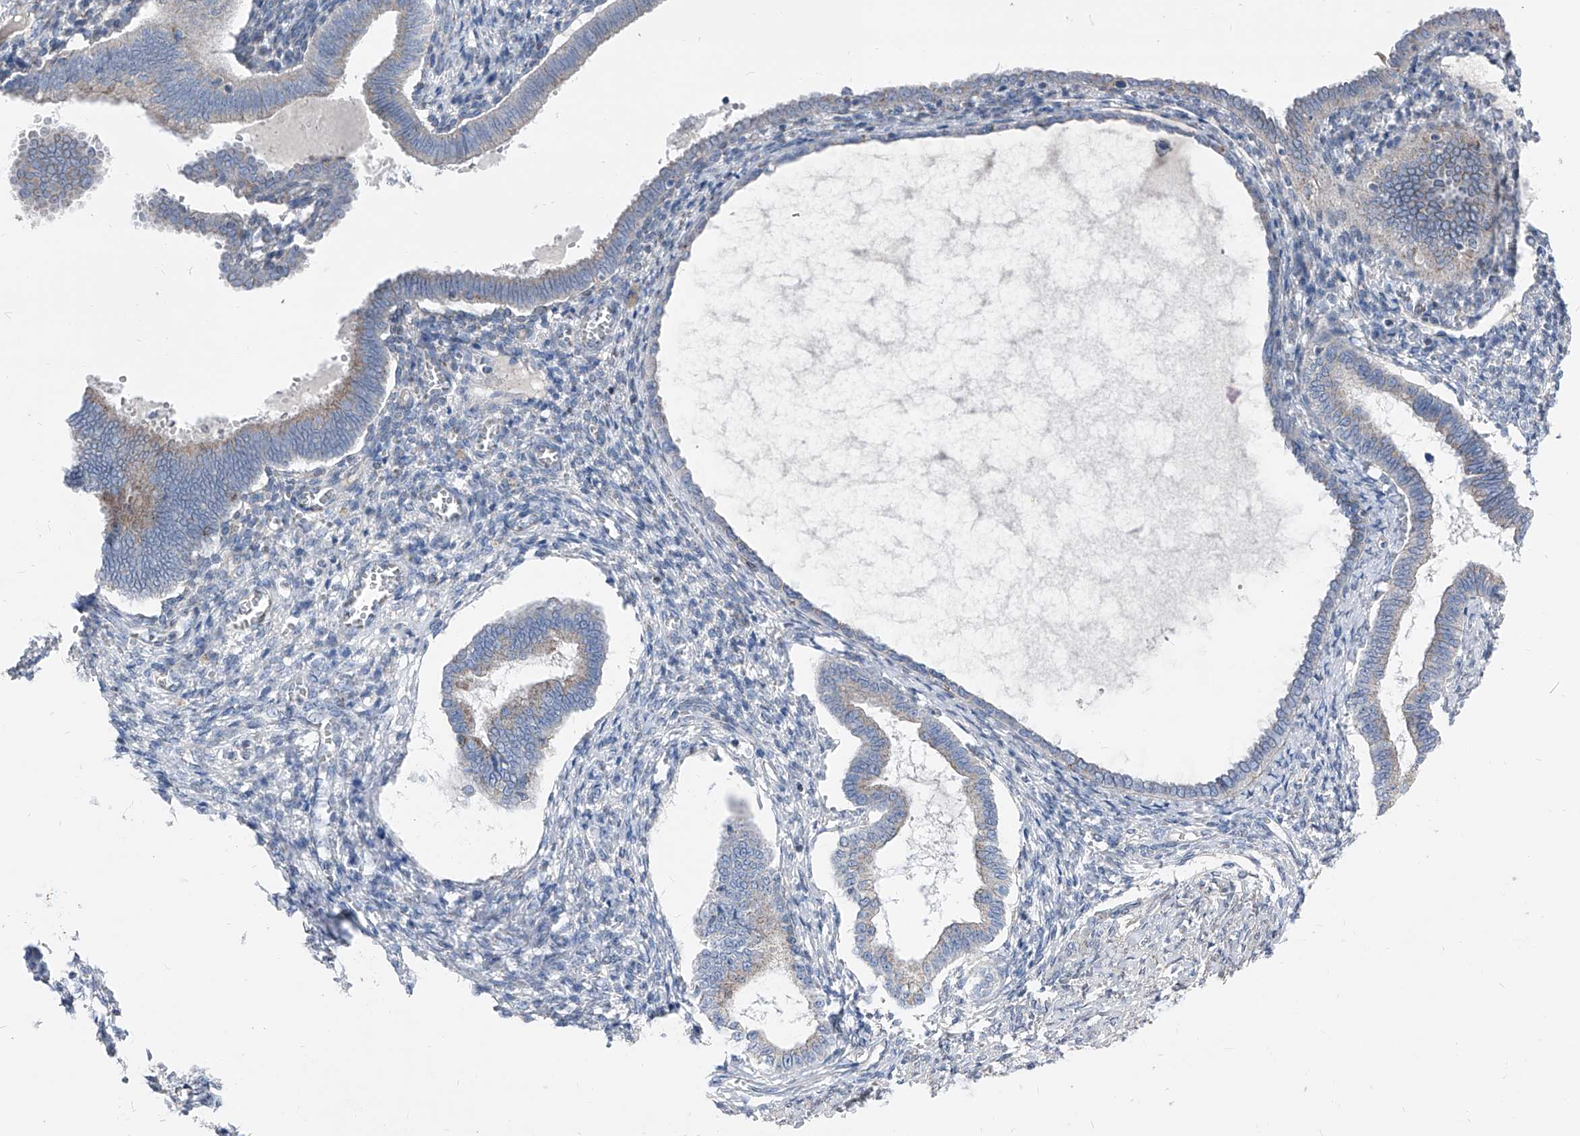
{"staining": {"intensity": "negative", "quantity": "none", "location": "none"}, "tissue": "endometrium", "cell_type": "Cells in endometrial stroma", "image_type": "normal", "snomed": [{"axis": "morphology", "description": "Normal tissue, NOS"}, {"axis": "topography", "description": "Endometrium"}], "caption": "An immunohistochemistry (IHC) image of normal endometrium is shown. There is no staining in cells in endometrial stroma of endometrium. (DAB IHC, high magnification).", "gene": "AGPS", "patient": {"sex": "female", "age": 77}}